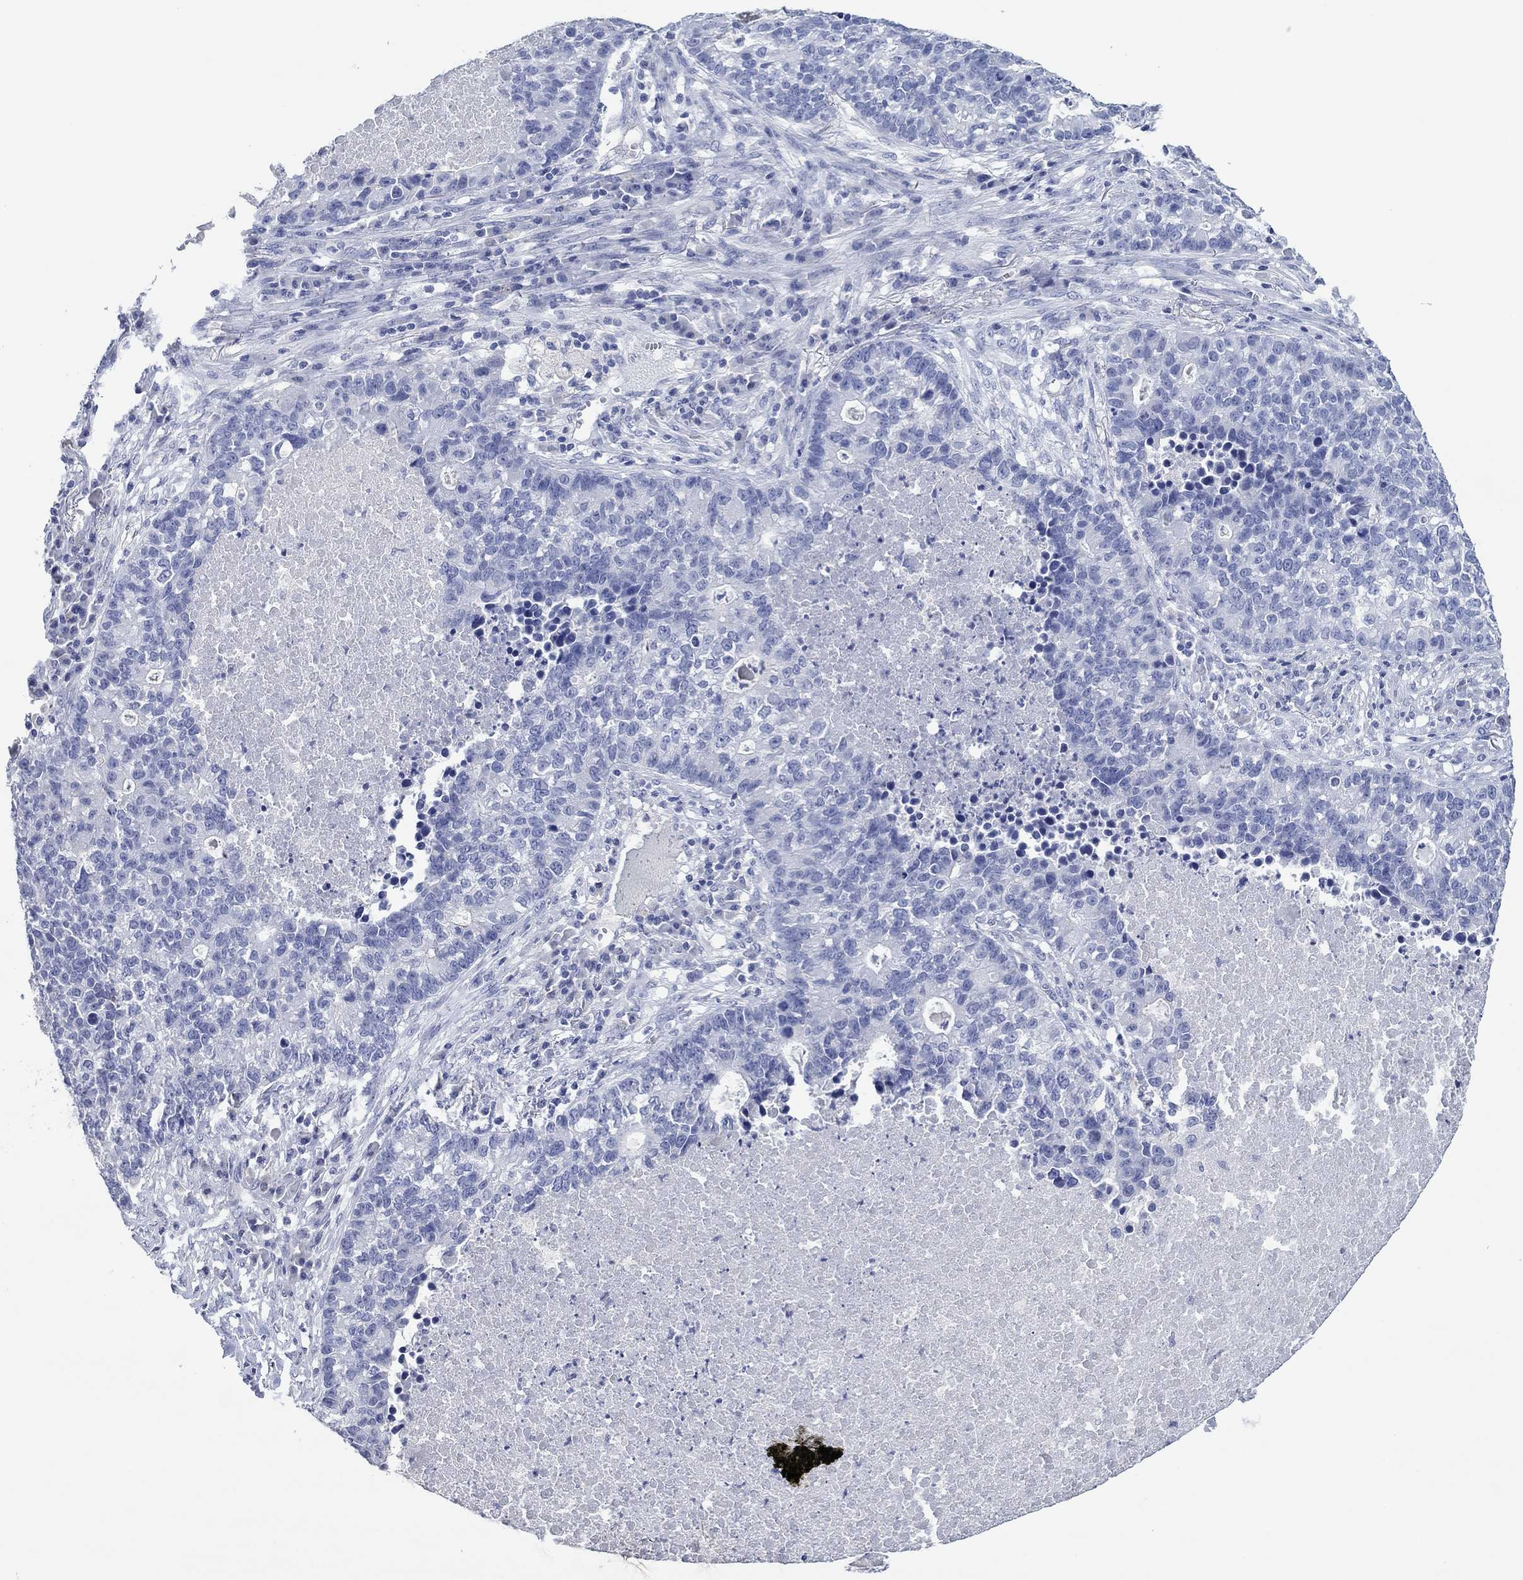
{"staining": {"intensity": "negative", "quantity": "none", "location": "none"}, "tissue": "lung cancer", "cell_type": "Tumor cells", "image_type": "cancer", "snomed": [{"axis": "morphology", "description": "Adenocarcinoma, NOS"}, {"axis": "topography", "description": "Lung"}], "caption": "High power microscopy micrograph of an immunohistochemistry image of lung cancer (adenocarcinoma), revealing no significant positivity in tumor cells.", "gene": "POU5F1", "patient": {"sex": "male", "age": 57}}